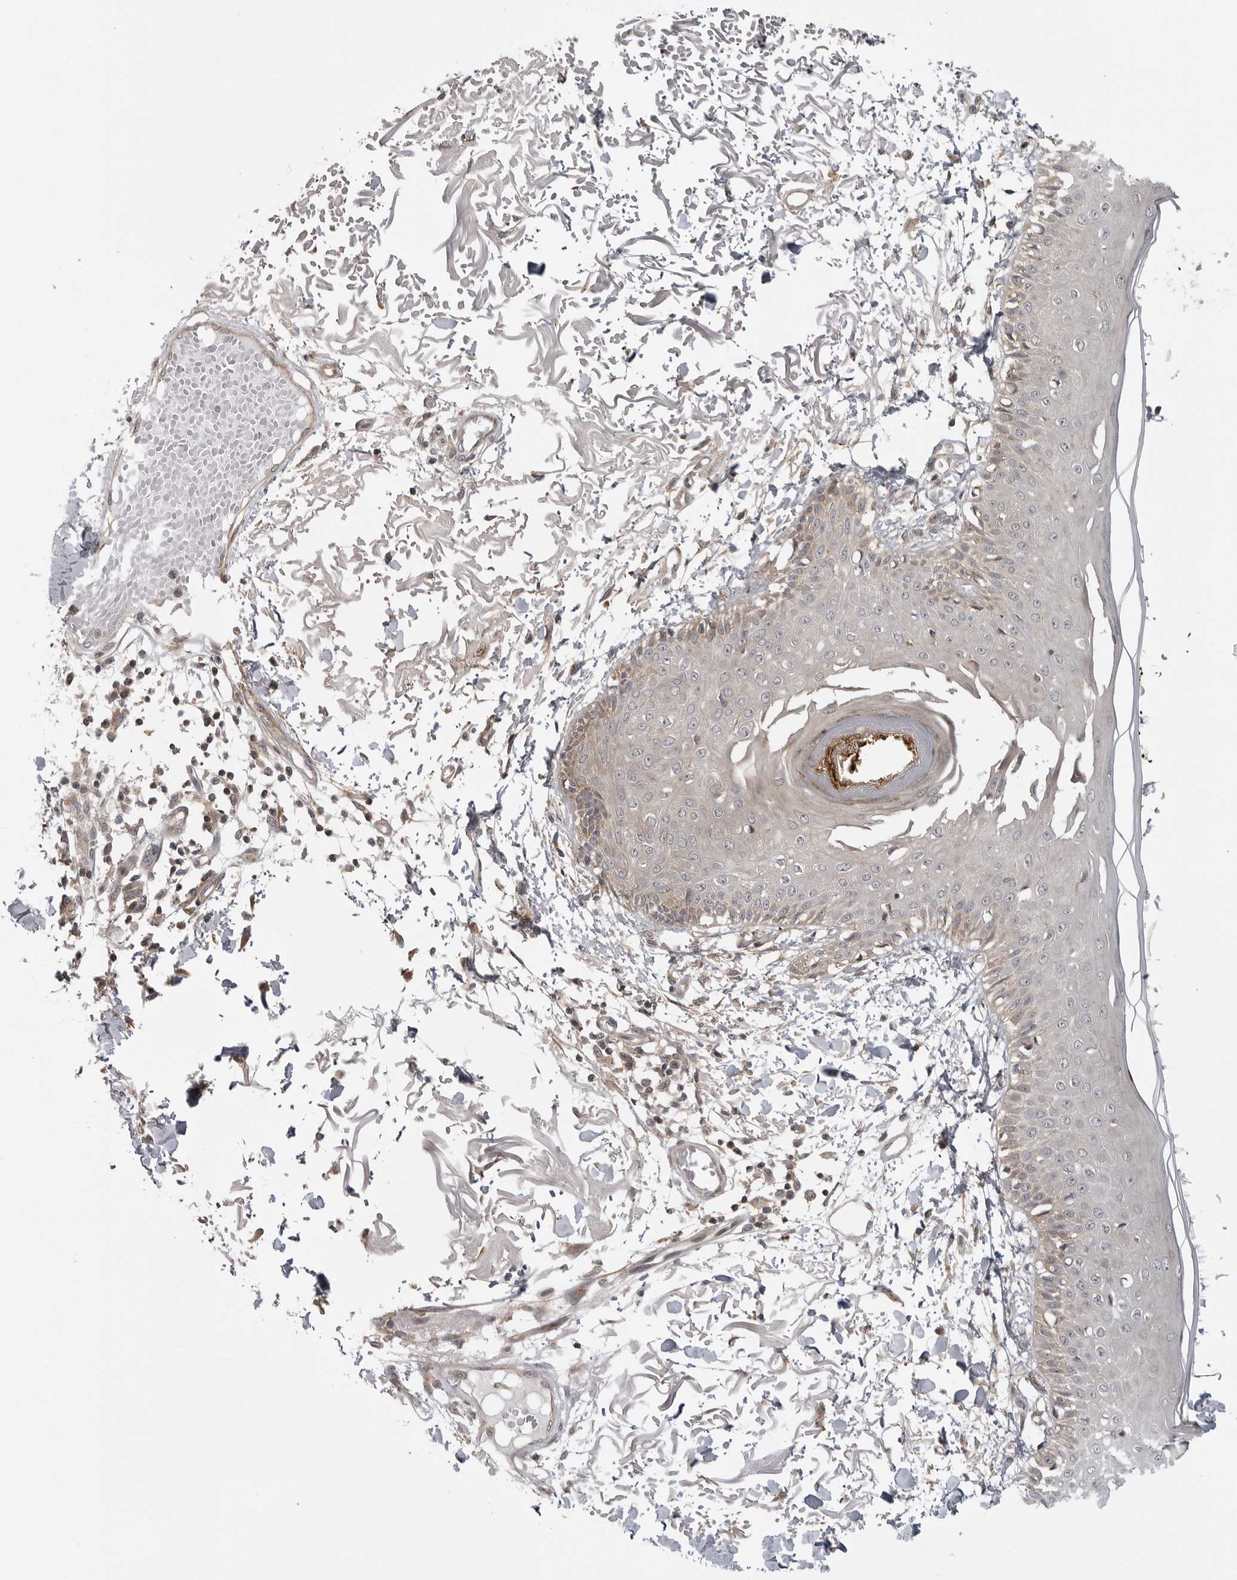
{"staining": {"intensity": "weak", "quantity": ">75%", "location": "cytoplasmic/membranous"}, "tissue": "skin", "cell_type": "Fibroblasts", "image_type": "normal", "snomed": [{"axis": "morphology", "description": "Normal tissue, NOS"}, {"axis": "morphology", "description": "Squamous cell carcinoma, NOS"}, {"axis": "topography", "description": "Skin"}, {"axis": "topography", "description": "Peripheral nerve tissue"}], "caption": "Immunohistochemistry of unremarkable skin exhibits low levels of weak cytoplasmic/membranous positivity in about >75% of fibroblasts.", "gene": "LRRC45", "patient": {"sex": "male", "age": 83}}